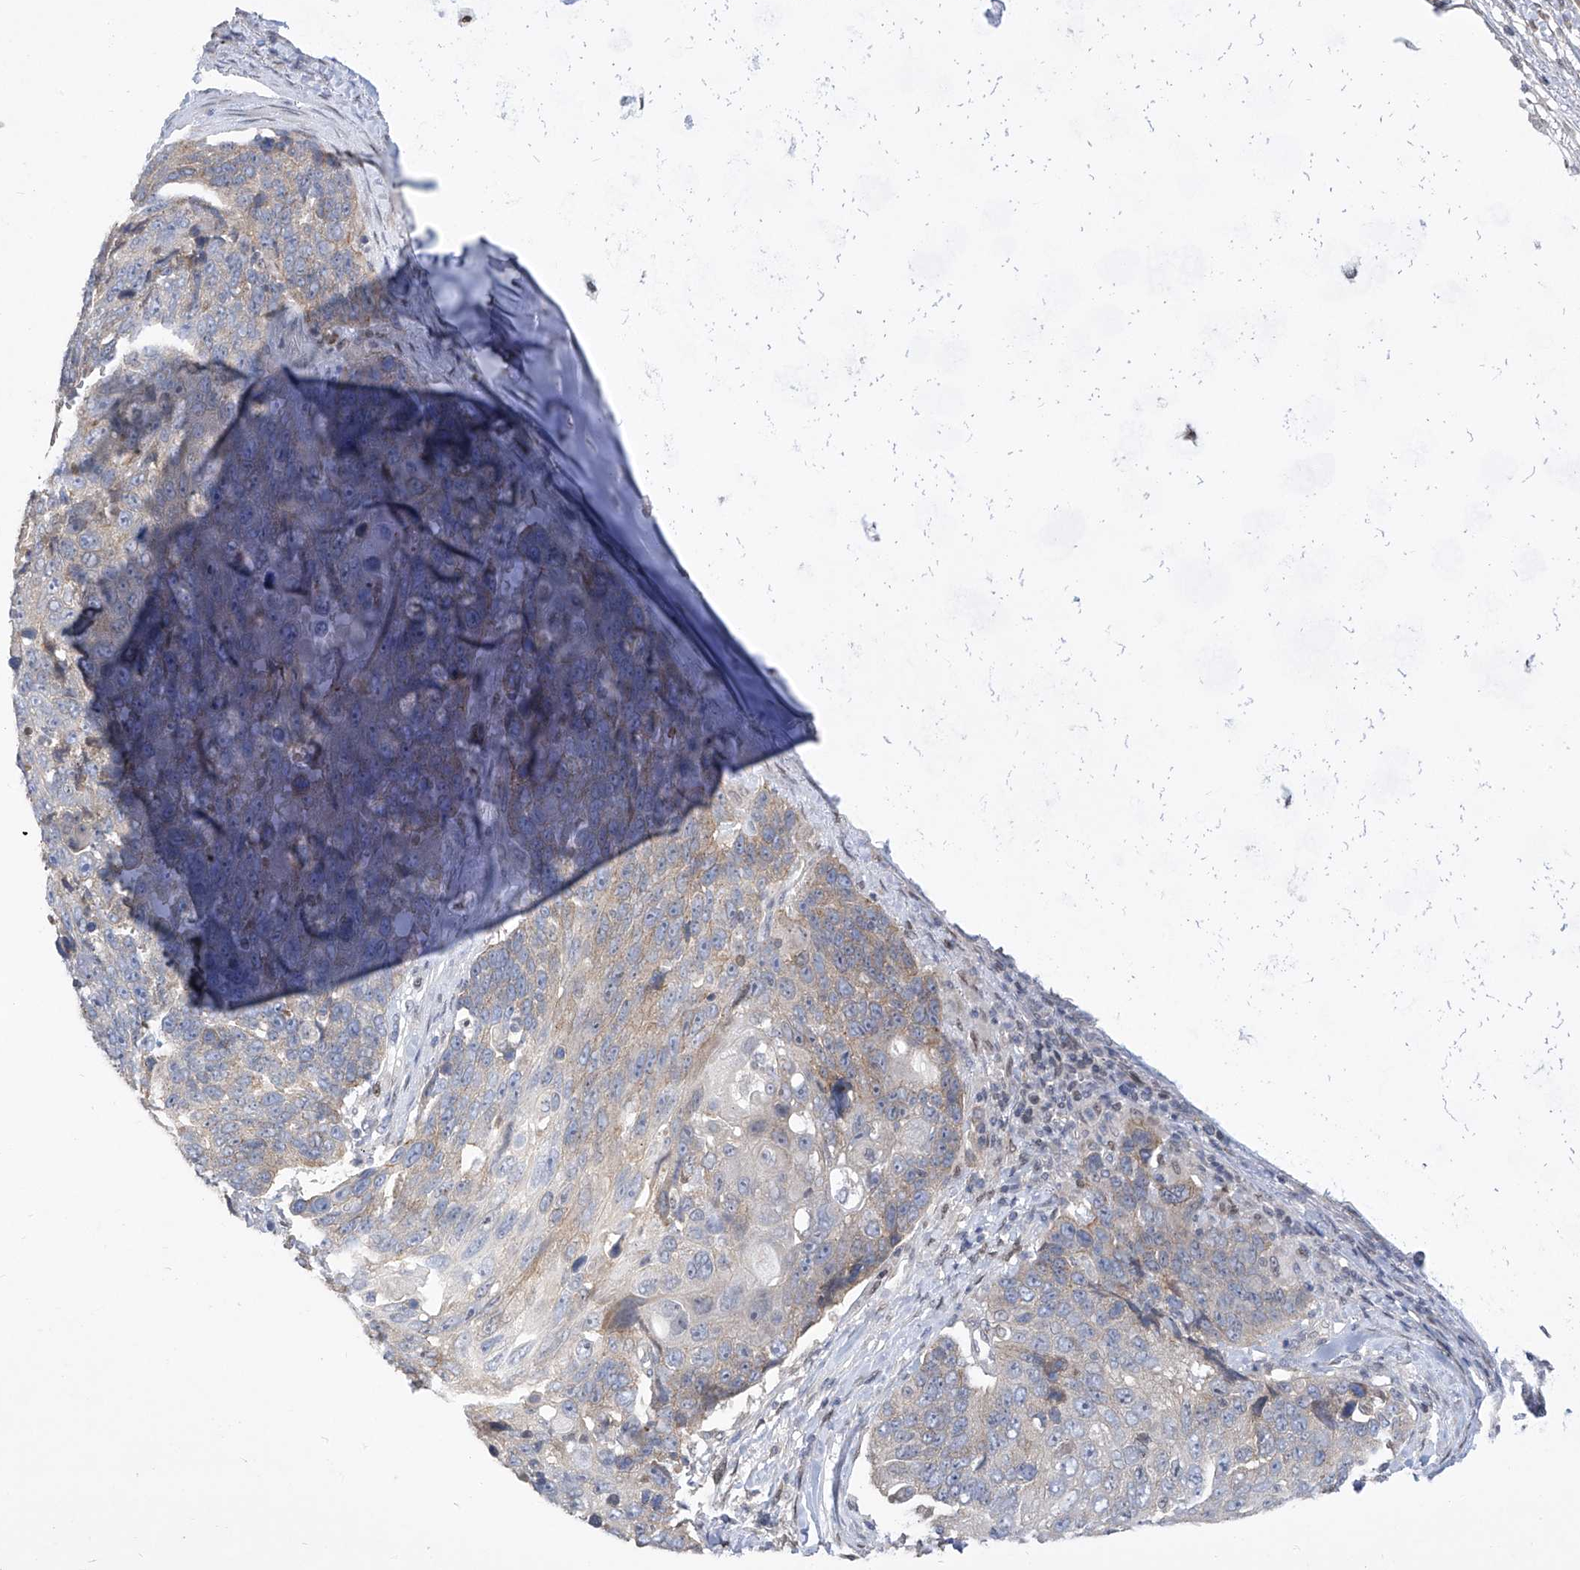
{"staining": {"intensity": "weak", "quantity": "25%-75%", "location": "cytoplasmic/membranous"}, "tissue": "lung cancer", "cell_type": "Tumor cells", "image_type": "cancer", "snomed": [{"axis": "morphology", "description": "Squamous cell carcinoma, NOS"}, {"axis": "topography", "description": "Lung"}], "caption": "Protein expression analysis of squamous cell carcinoma (lung) displays weak cytoplasmic/membranous expression in about 25%-75% of tumor cells.", "gene": "CETN2", "patient": {"sex": "male", "age": 66}}